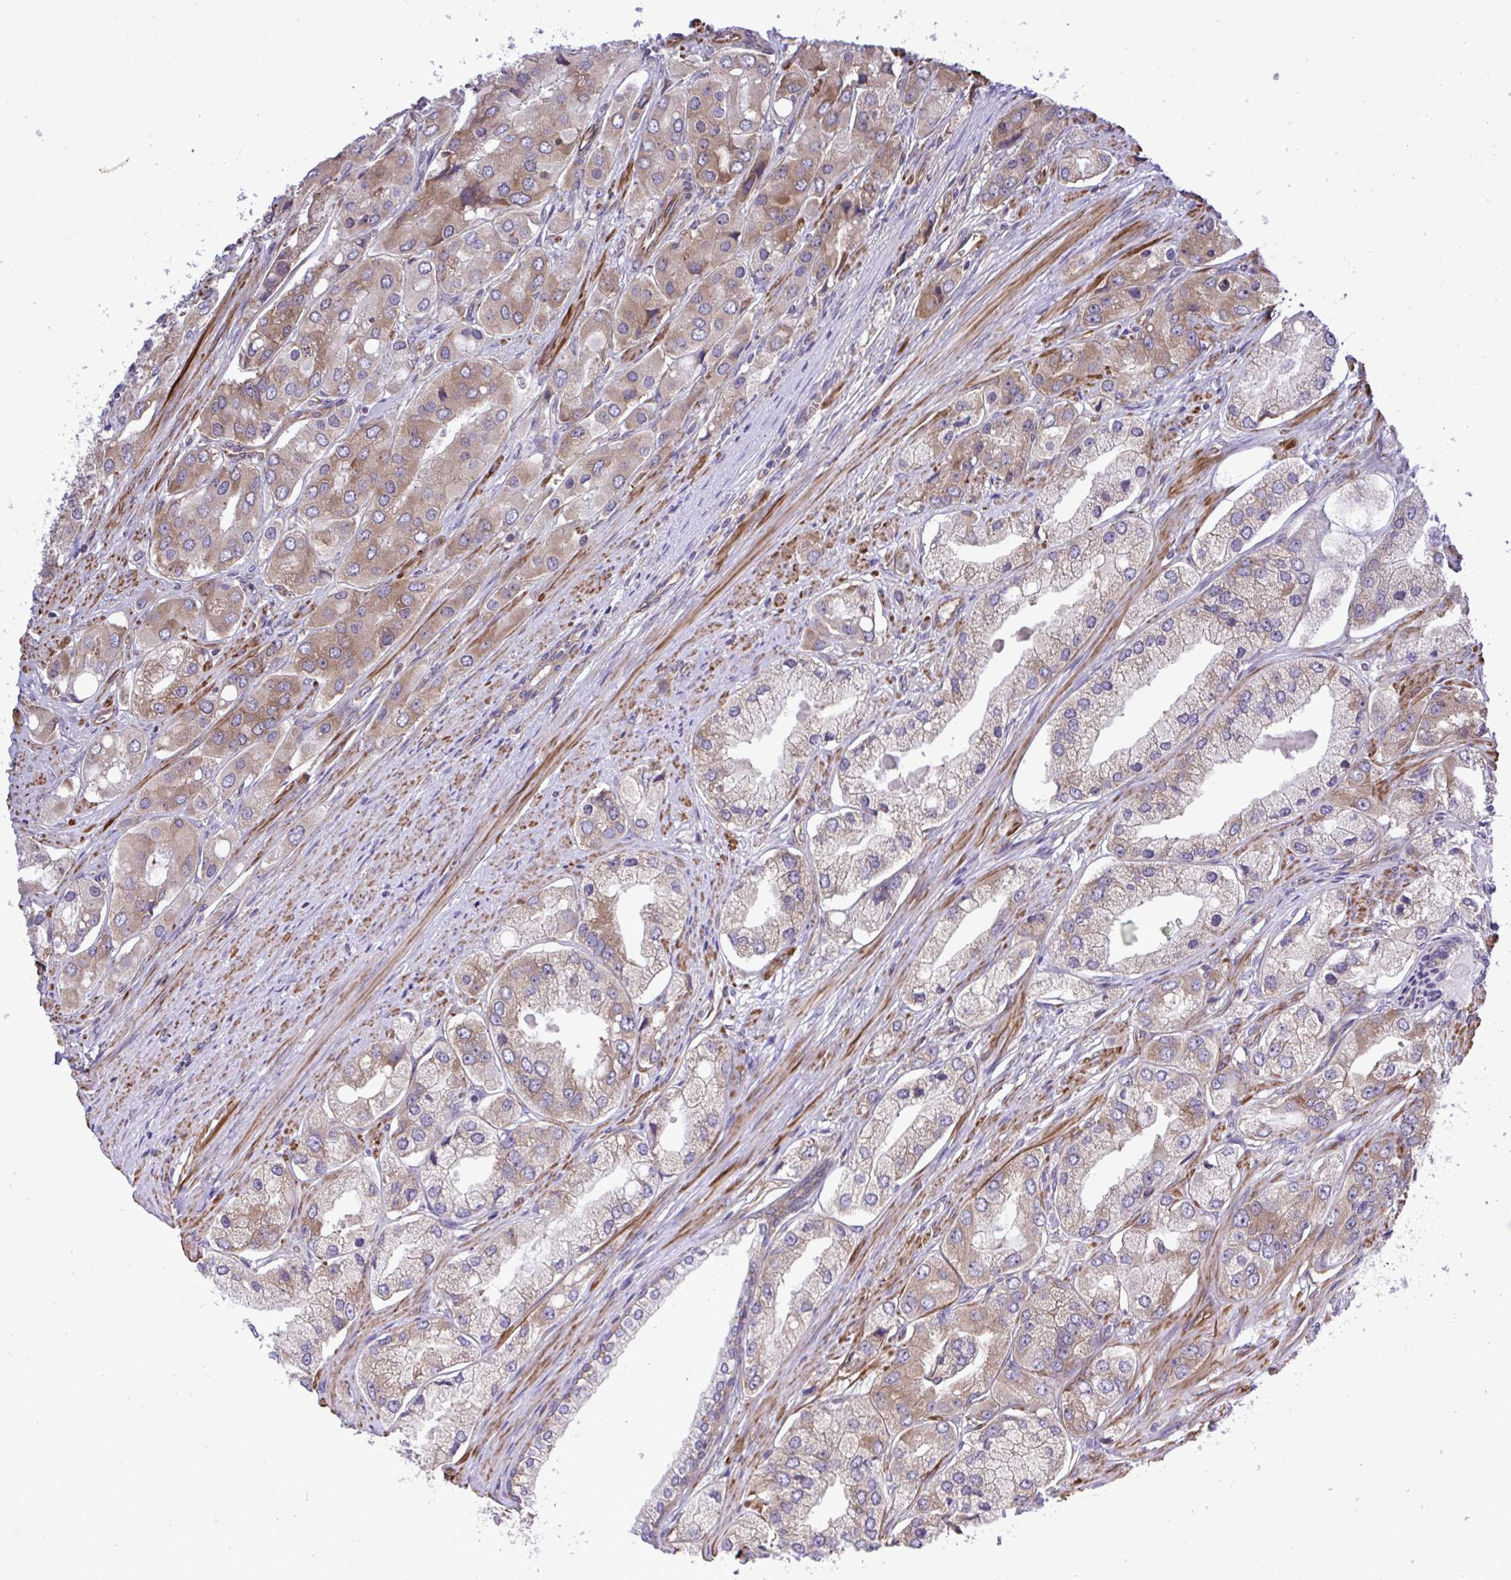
{"staining": {"intensity": "moderate", "quantity": "25%-75%", "location": "cytoplasmic/membranous"}, "tissue": "prostate cancer", "cell_type": "Tumor cells", "image_type": "cancer", "snomed": [{"axis": "morphology", "description": "Adenocarcinoma, Low grade"}, {"axis": "topography", "description": "Prostate"}], "caption": "Immunohistochemistry micrograph of neoplastic tissue: prostate cancer (adenocarcinoma (low-grade)) stained using immunohistochemistry (IHC) displays medium levels of moderate protein expression localized specifically in the cytoplasmic/membranous of tumor cells, appearing as a cytoplasmic/membranous brown color.", "gene": "RPS15", "patient": {"sex": "male", "age": 69}}